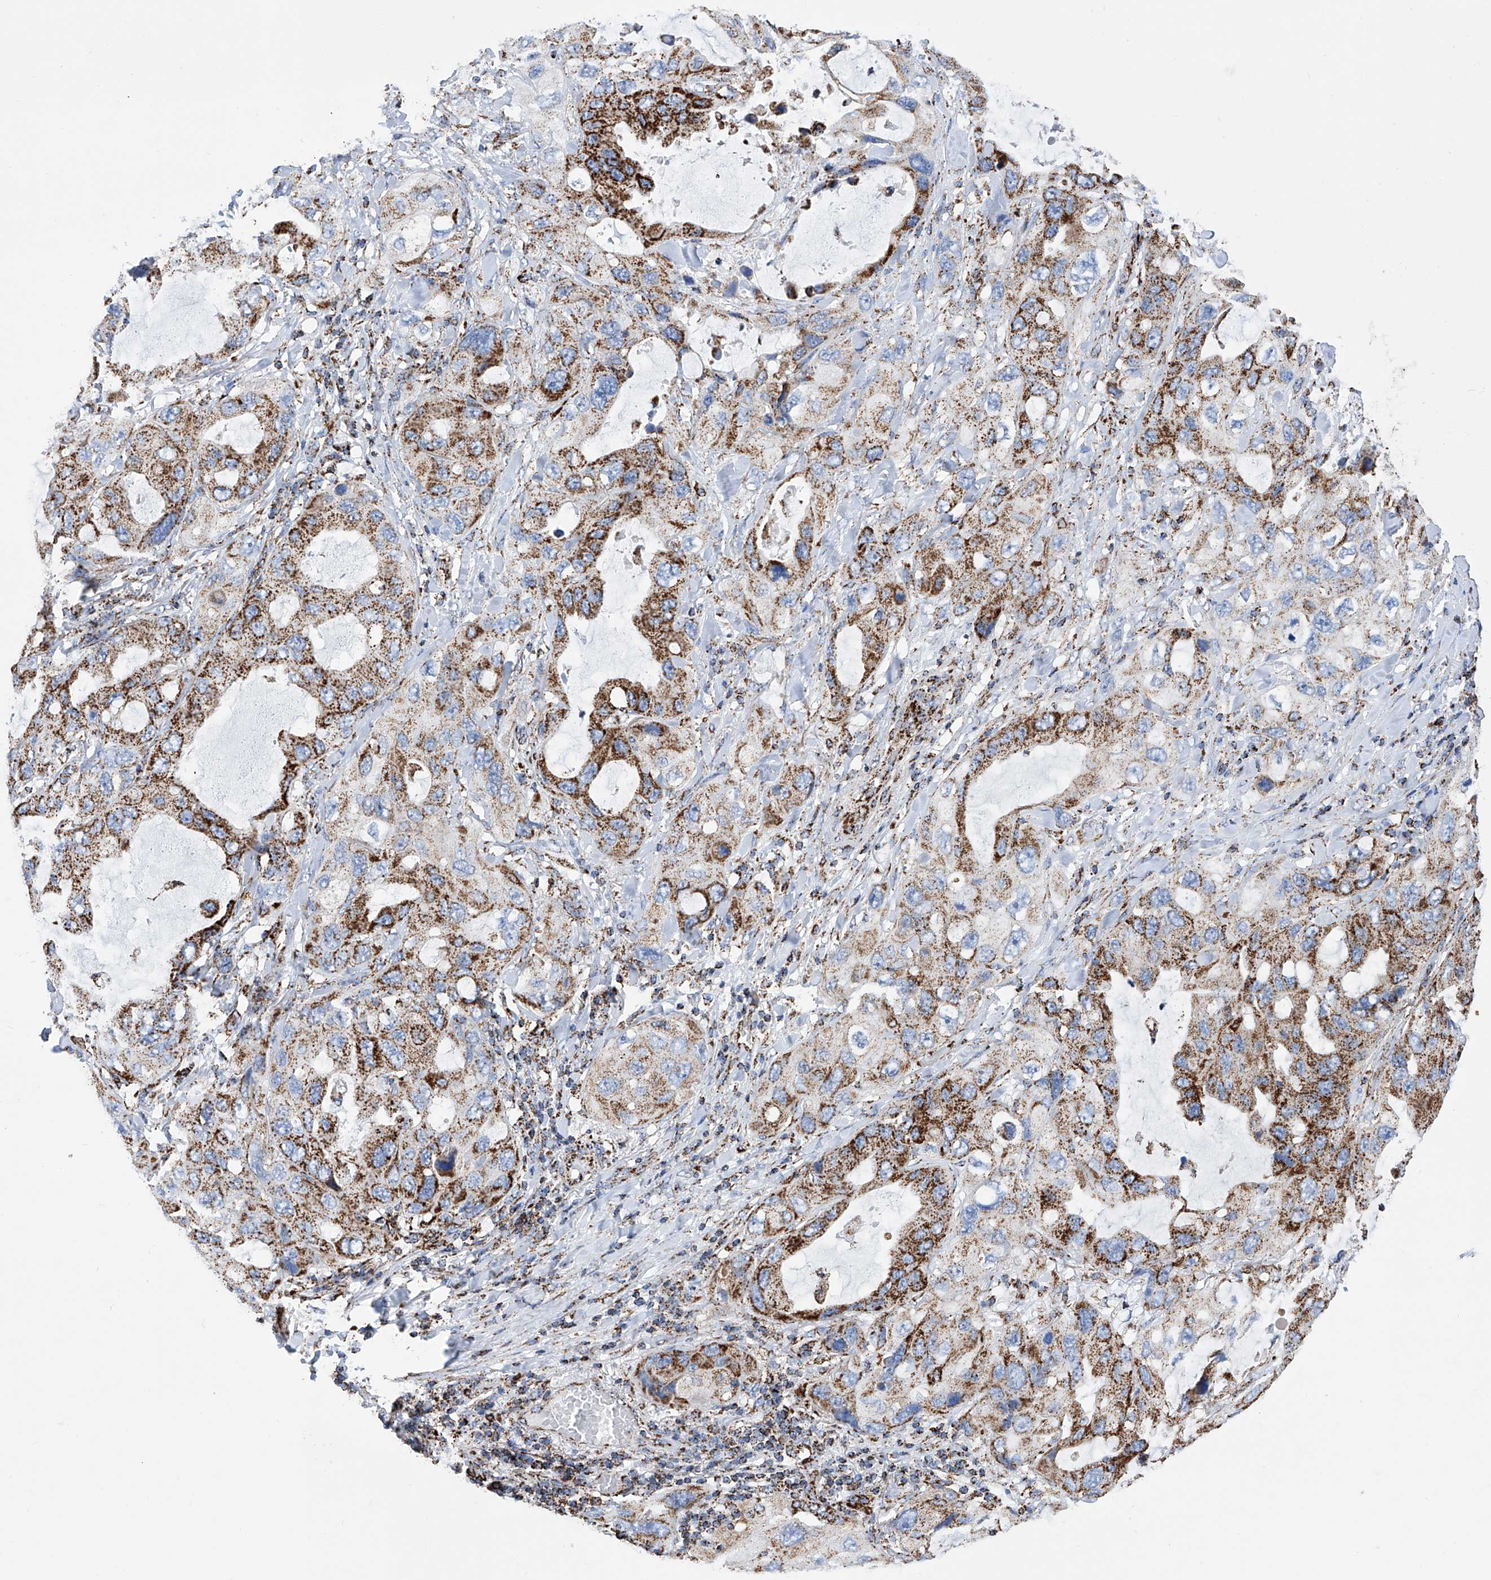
{"staining": {"intensity": "strong", "quantity": "25%-75%", "location": "cytoplasmic/membranous"}, "tissue": "lung cancer", "cell_type": "Tumor cells", "image_type": "cancer", "snomed": [{"axis": "morphology", "description": "Squamous cell carcinoma, NOS"}, {"axis": "topography", "description": "Lung"}], "caption": "Human lung cancer (squamous cell carcinoma) stained with a brown dye exhibits strong cytoplasmic/membranous positive staining in approximately 25%-75% of tumor cells.", "gene": "ATP5PF", "patient": {"sex": "female", "age": 73}}